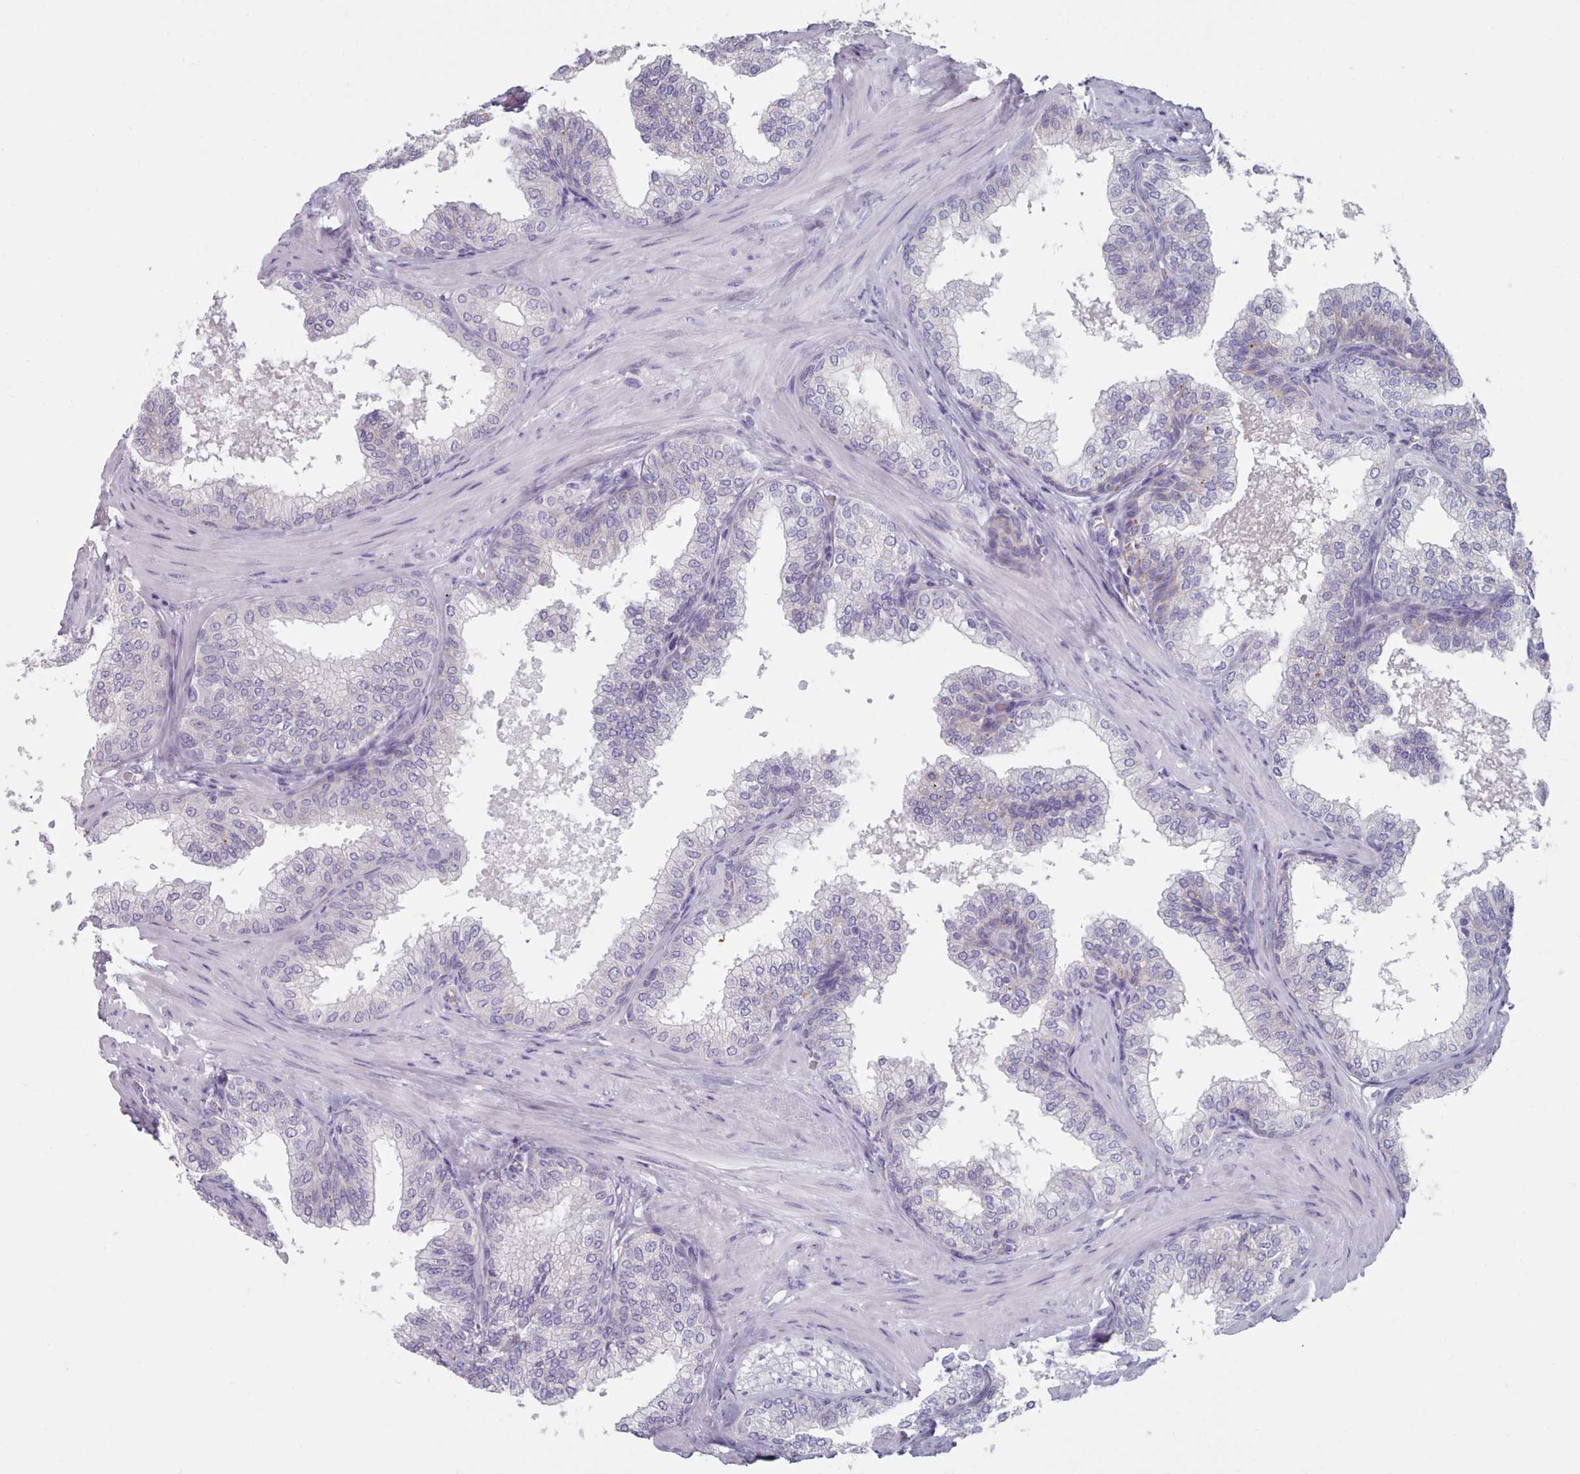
{"staining": {"intensity": "negative", "quantity": "none", "location": "none"}, "tissue": "prostate", "cell_type": "Glandular cells", "image_type": "normal", "snomed": [{"axis": "morphology", "description": "Normal tissue, NOS"}, {"axis": "topography", "description": "Prostate"}], "caption": "This is a micrograph of immunohistochemistry staining of normal prostate, which shows no expression in glandular cells.", "gene": "HAO1", "patient": {"sex": "male", "age": 60}}